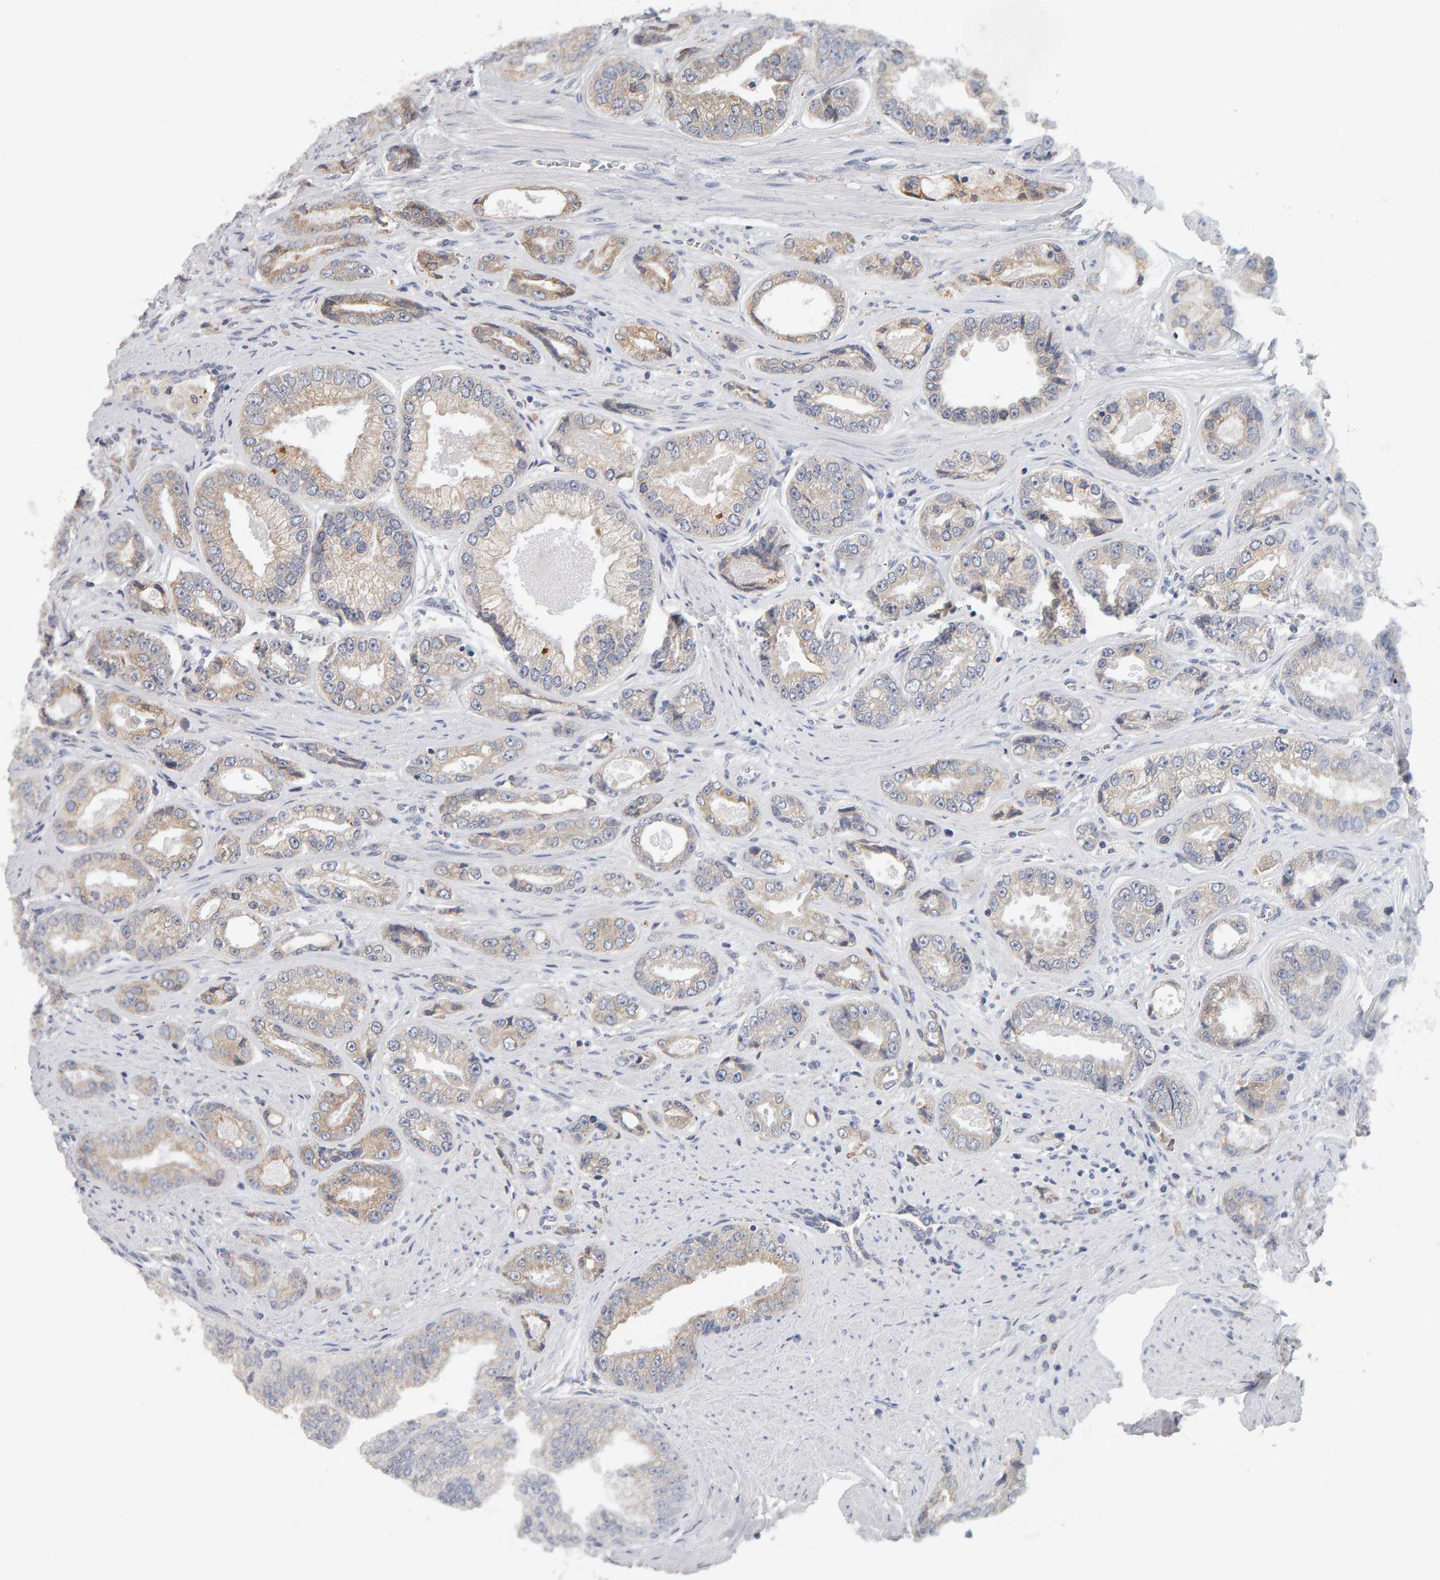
{"staining": {"intensity": "weak", "quantity": "25%-75%", "location": "cytoplasmic/membranous"}, "tissue": "prostate cancer", "cell_type": "Tumor cells", "image_type": "cancer", "snomed": [{"axis": "morphology", "description": "Adenocarcinoma, High grade"}, {"axis": "topography", "description": "Prostate"}], "caption": "Immunohistochemistry (IHC) of prostate high-grade adenocarcinoma demonstrates low levels of weak cytoplasmic/membranous staining in about 25%-75% of tumor cells.", "gene": "ADHFE1", "patient": {"sex": "male", "age": 61}}